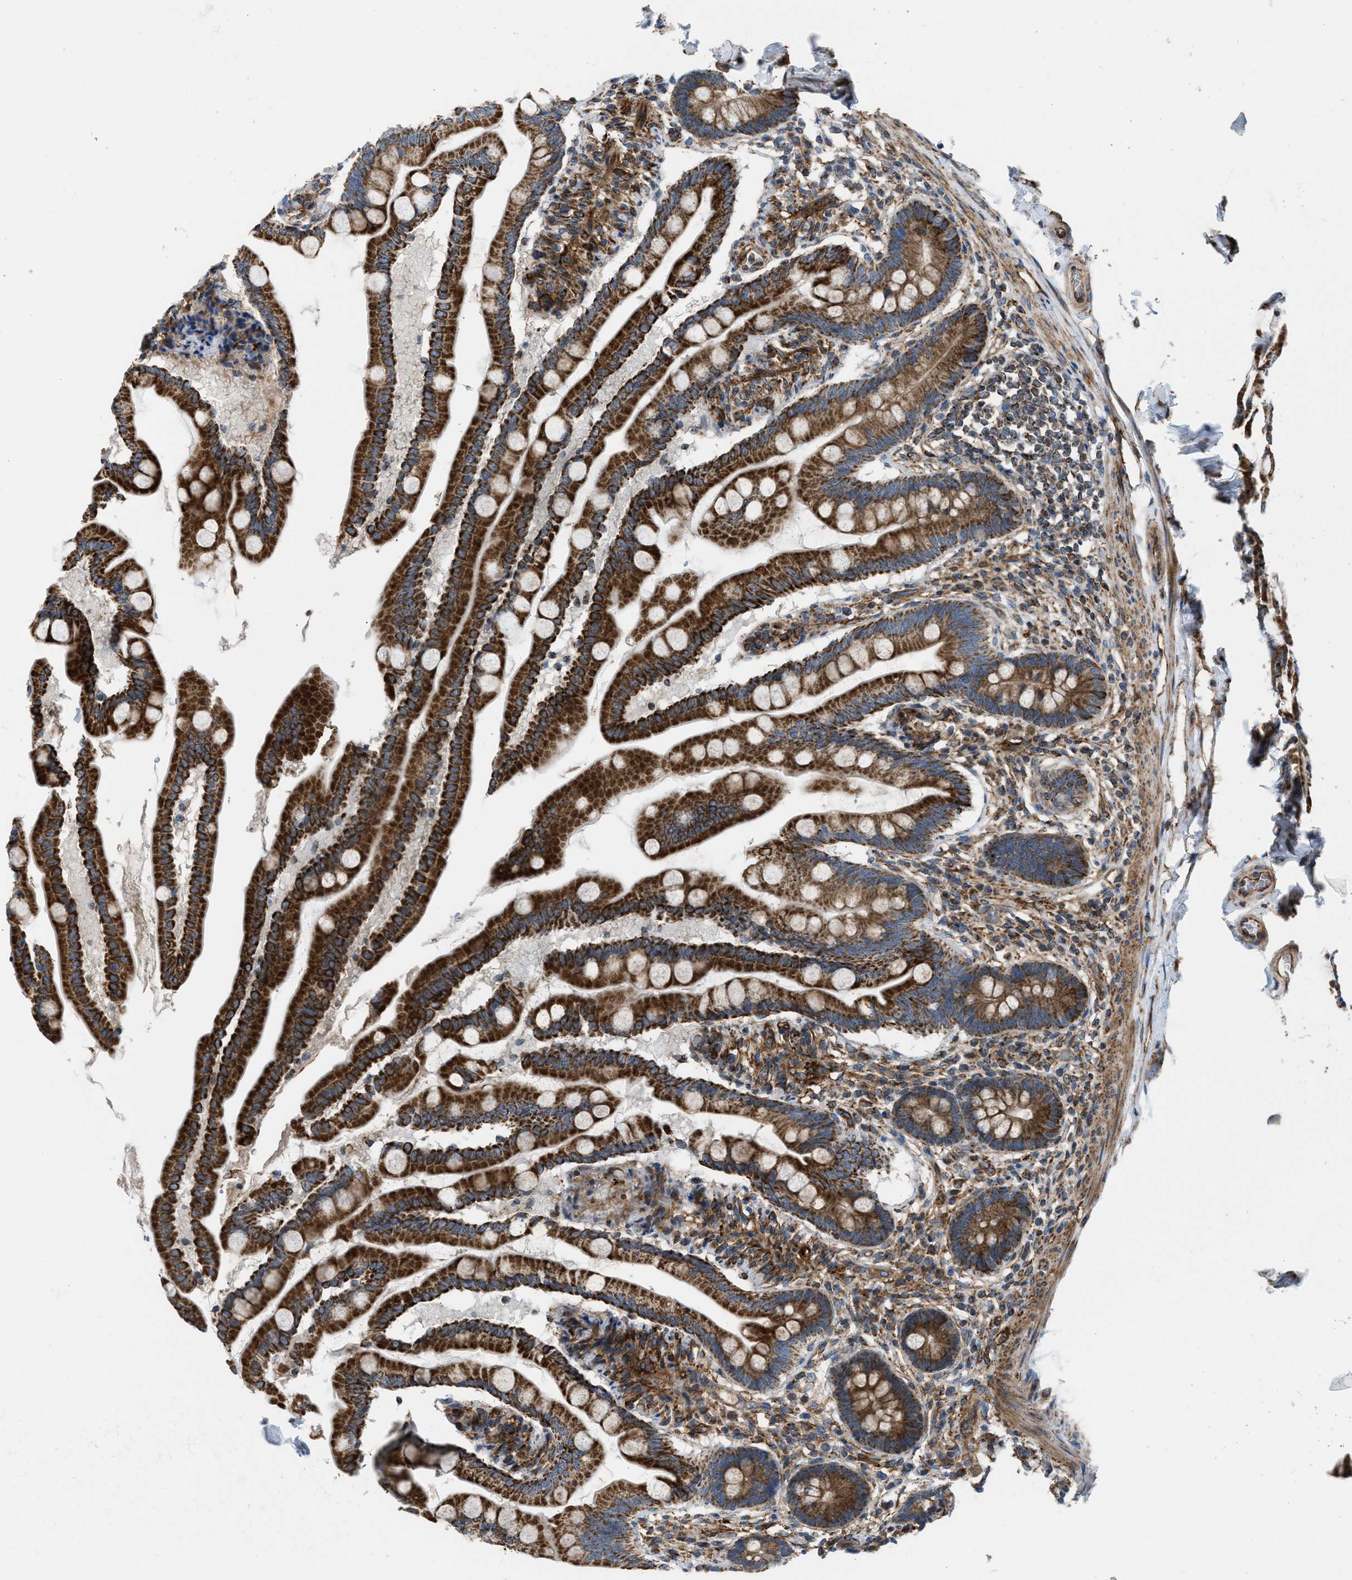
{"staining": {"intensity": "strong", "quantity": ">75%", "location": "cytoplasmic/membranous"}, "tissue": "small intestine", "cell_type": "Glandular cells", "image_type": "normal", "snomed": [{"axis": "morphology", "description": "Normal tissue, NOS"}, {"axis": "topography", "description": "Small intestine"}], "caption": "Protein expression analysis of normal small intestine reveals strong cytoplasmic/membranous expression in about >75% of glandular cells. Using DAB (3,3'-diaminobenzidine) (brown) and hematoxylin (blue) stains, captured at high magnification using brightfield microscopy.", "gene": "SLC10A3", "patient": {"sex": "female", "age": 56}}